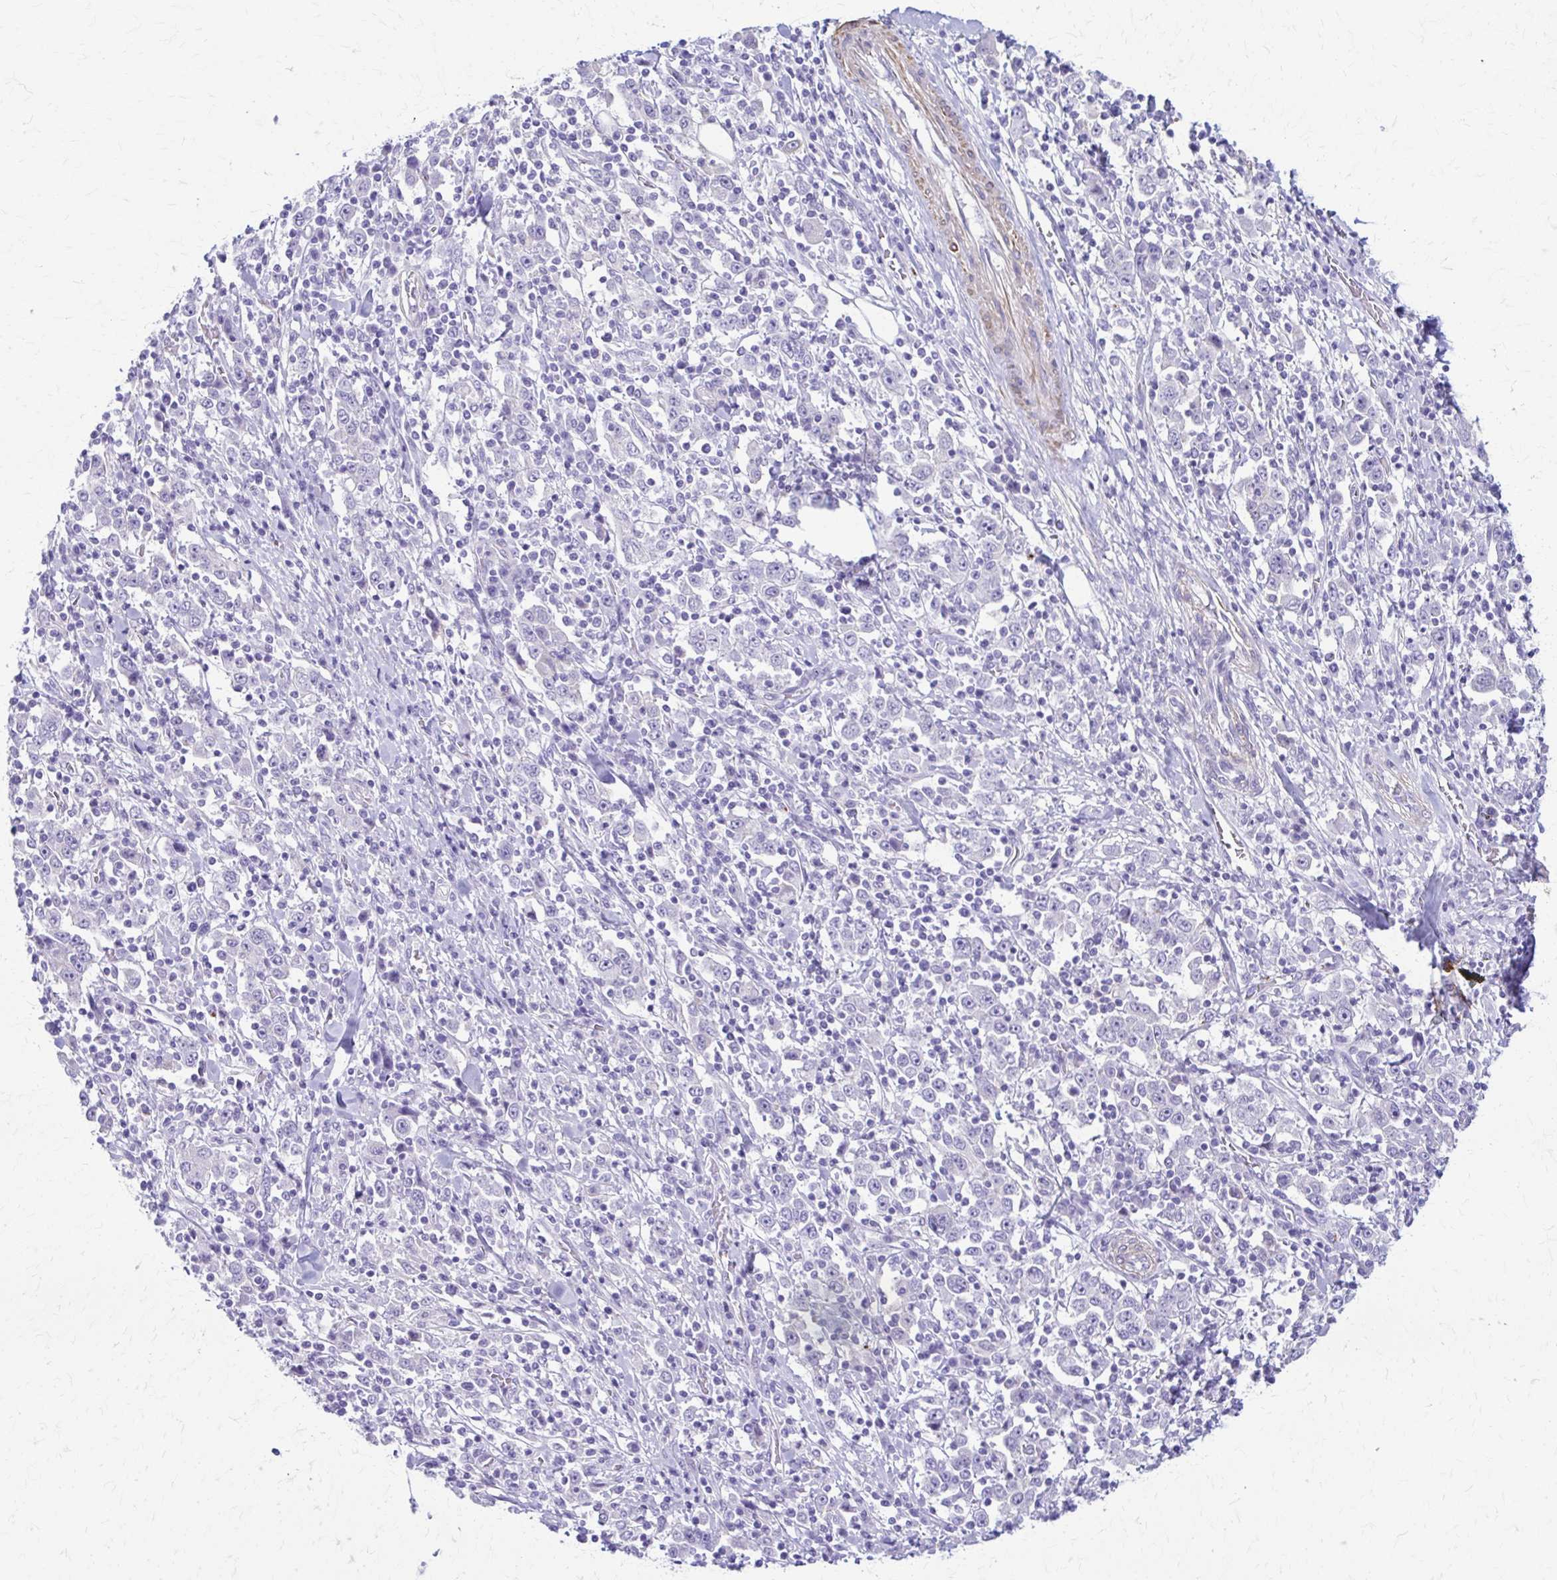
{"staining": {"intensity": "negative", "quantity": "none", "location": "none"}, "tissue": "stomach cancer", "cell_type": "Tumor cells", "image_type": "cancer", "snomed": [{"axis": "morphology", "description": "Normal tissue, NOS"}, {"axis": "morphology", "description": "Adenocarcinoma, NOS"}, {"axis": "topography", "description": "Stomach, upper"}, {"axis": "topography", "description": "Stomach"}], "caption": "An IHC micrograph of stomach adenocarcinoma is shown. There is no staining in tumor cells of stomach adenocarcinoma.", "gene": "DSP", "patient": {"sex": "male", "age": 59}}